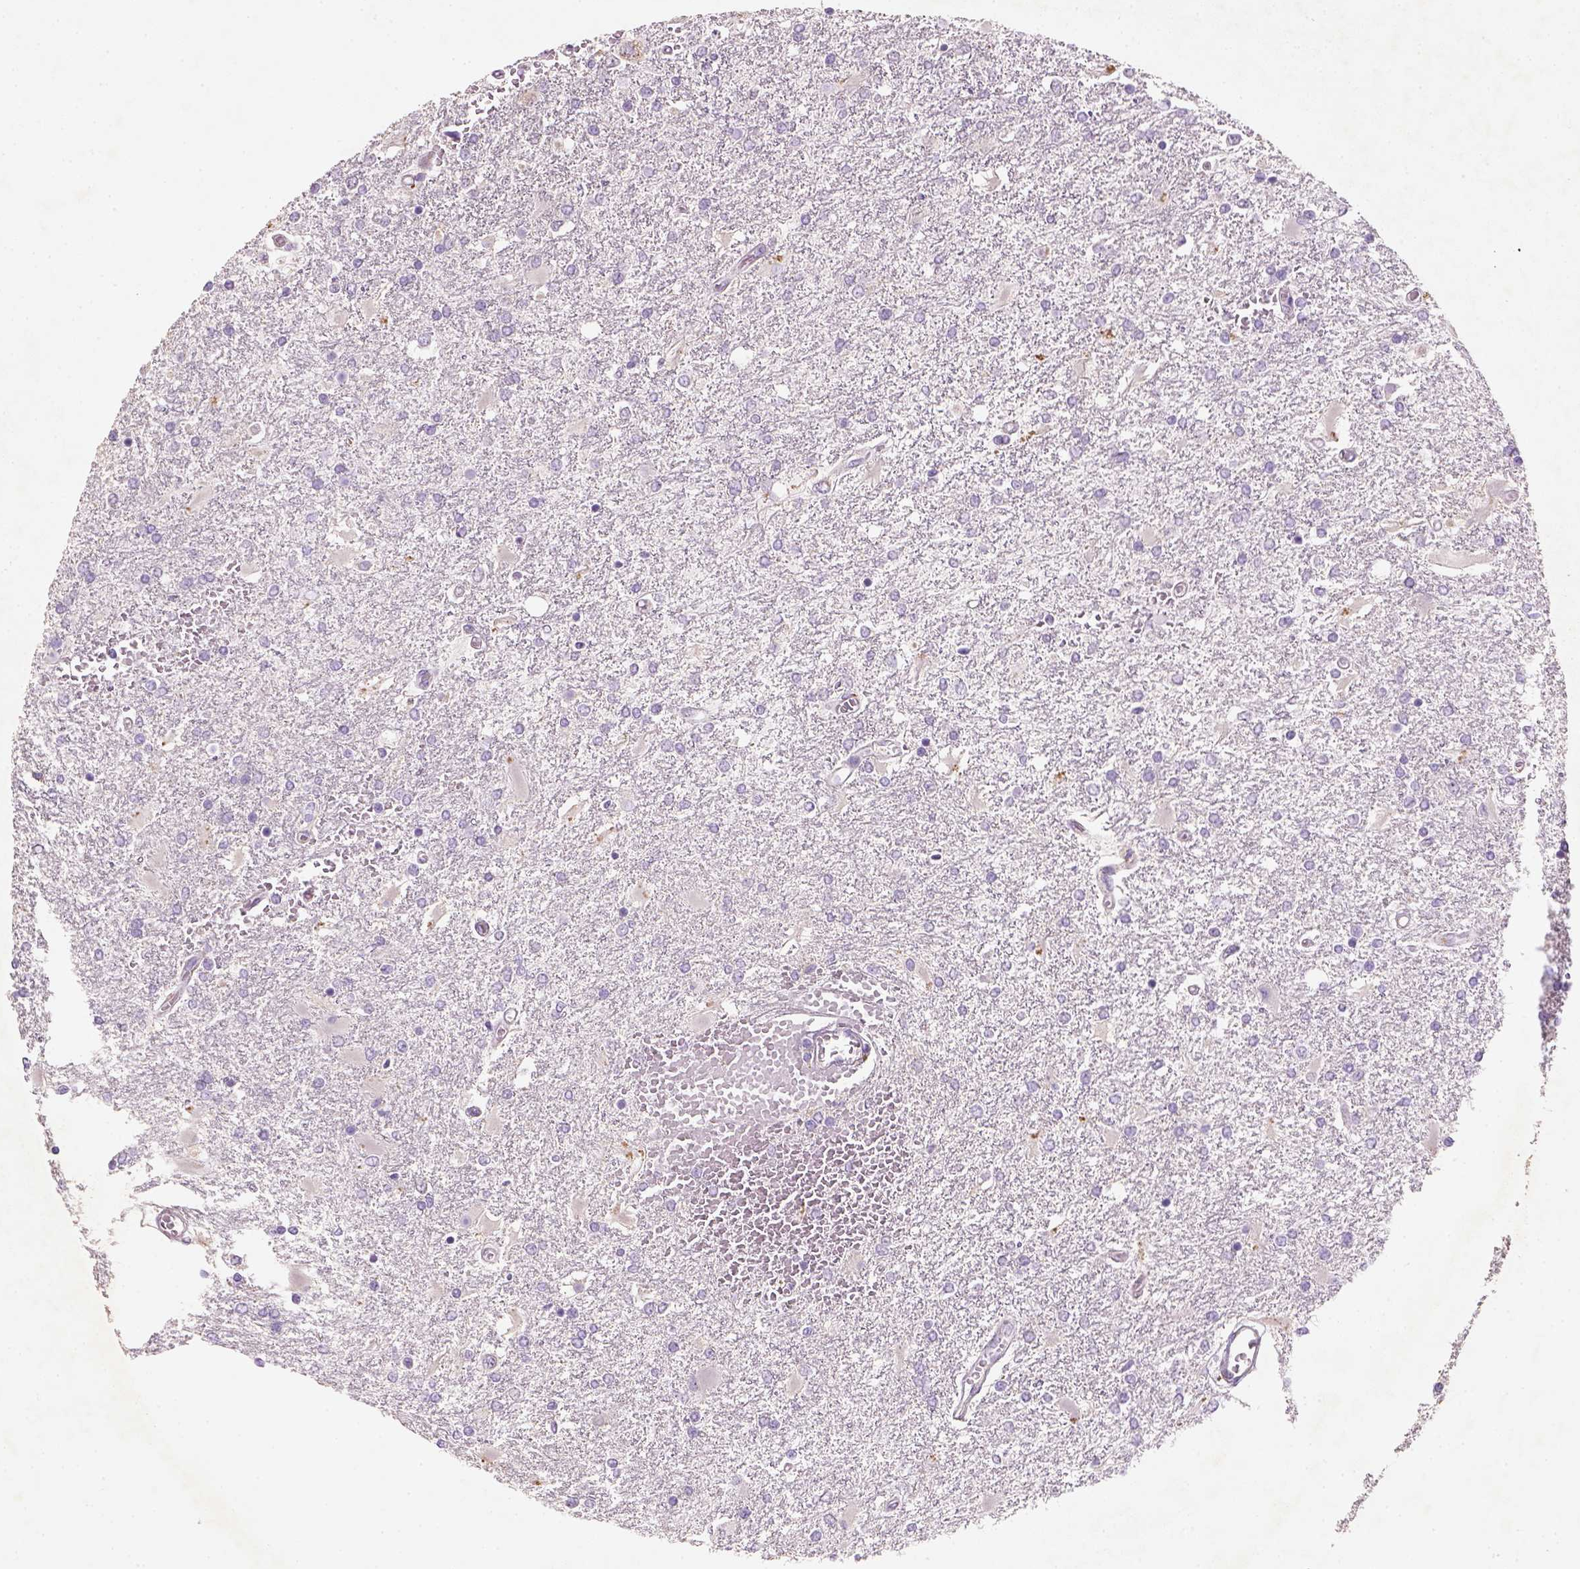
{"staining": {"intensity": "negative", "quantity": "none", "location": "none"}, "tissue": "glioma", "cell_type": "Tumor cells", "image_type": "cancer", "snomed": [{"axis": "morphology", "description": "Glioma, malignant, High grade"}, {"axis": "topography", "description": "Cerebral cortex"}], "caption": "This is an immunohistochemistry image of malignant glioma (high-grade). There is no expression in tumor cells.", "gene": "NUDT6", "patient": {"sex": "male", "age": 79}}